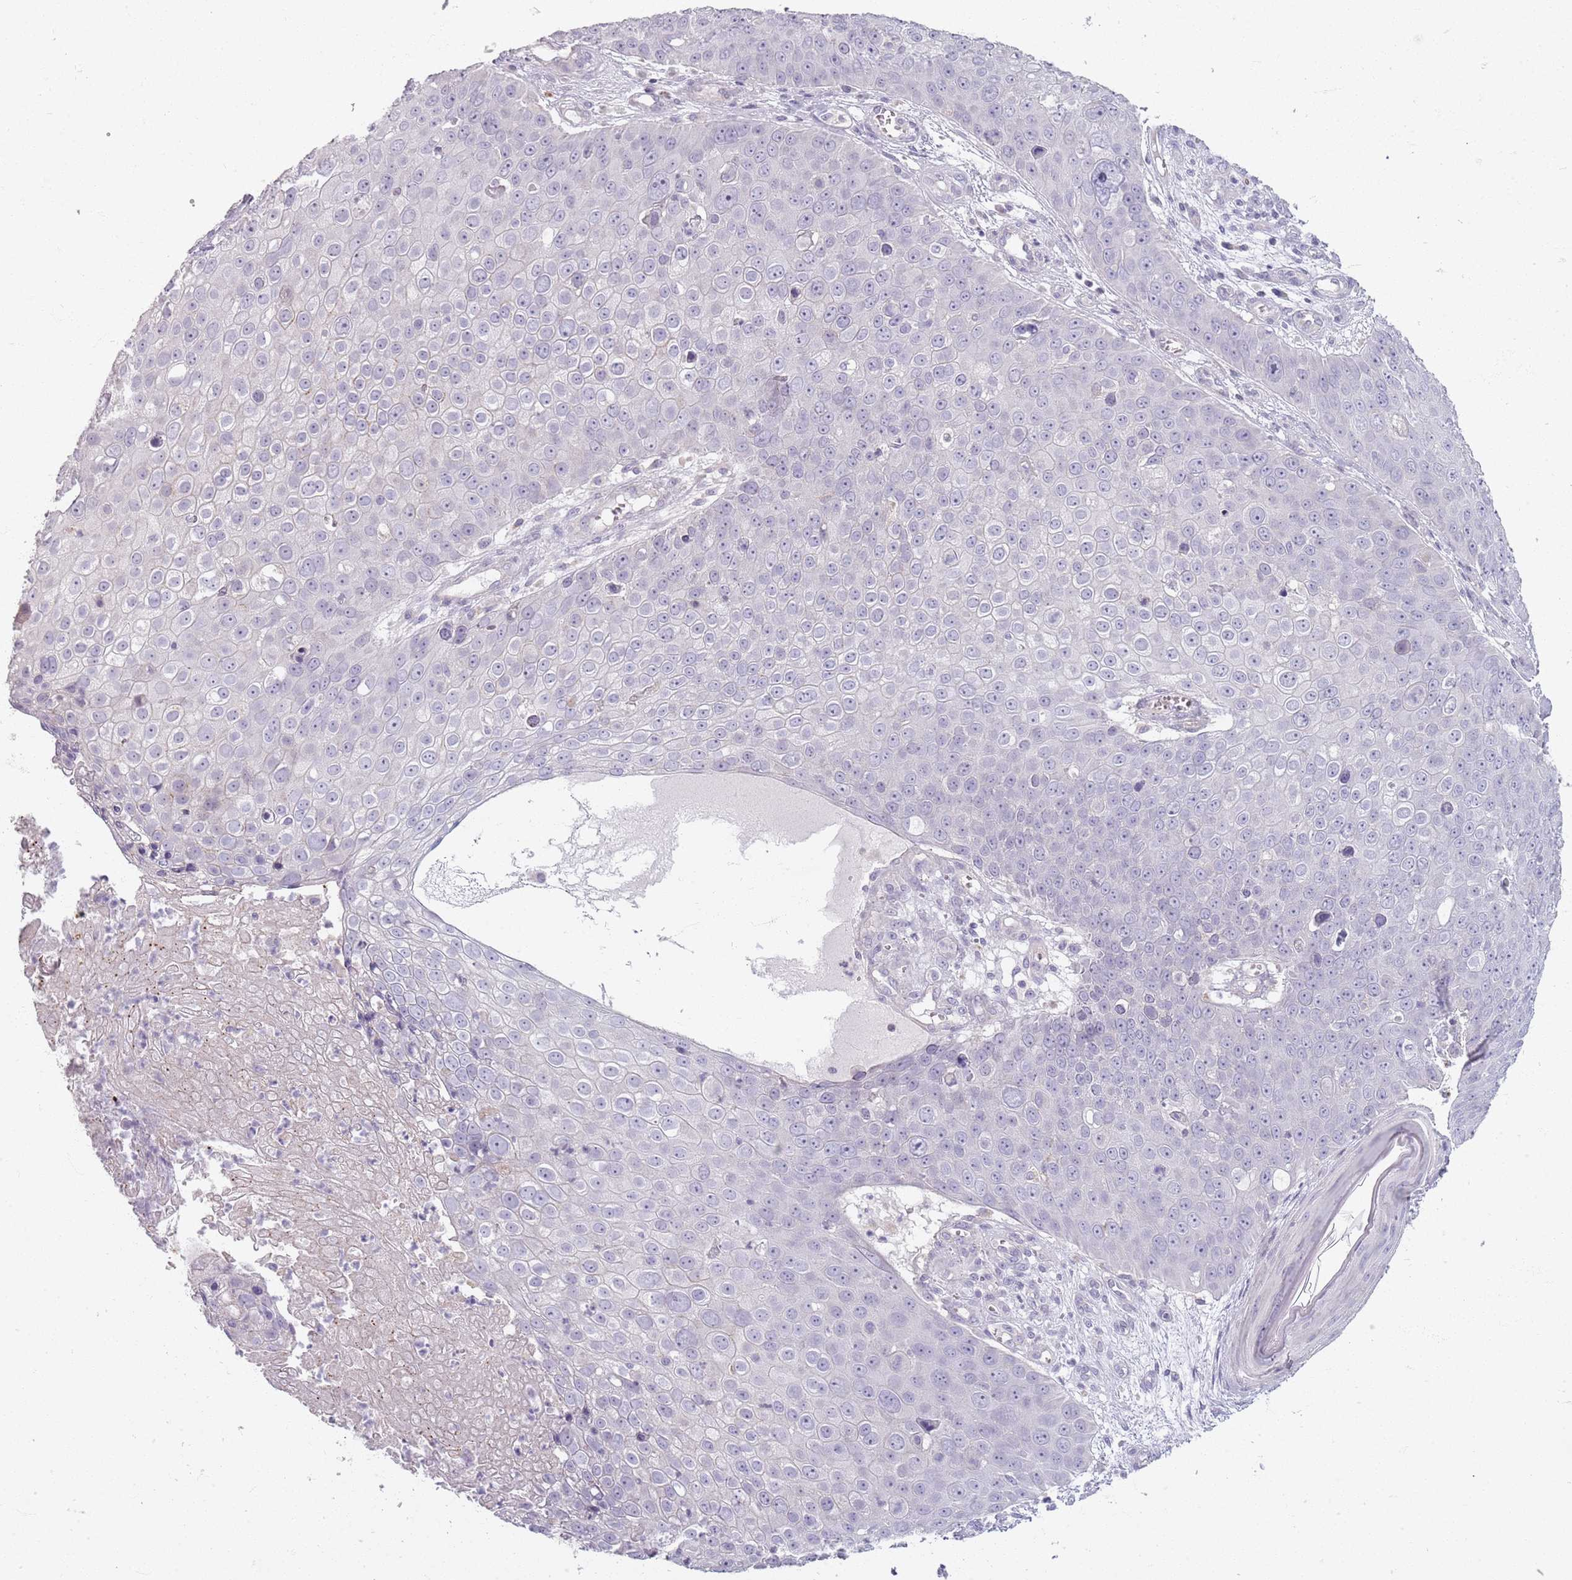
{"staining": {"intensity": "negative", "quantity": "none", "location": "none"}, "tissue": "skin cancer", "cell_type": "Tumor cells", "image_type": "cancer", "snomed": [{"axis": "morphology", "description": "Squamous cell carcinoma, NOS"}, {"axis": "topography", "description": "Skin"}], "caption": "Immunohistochemistry (IHC) histopathology image of skin cancer (squamous cell carcinoma) stained for a protein (brown), which displays no expression in tumor cells.", "gene": "SYNGR3", "patient": {"sex": "male", "age": 71}}